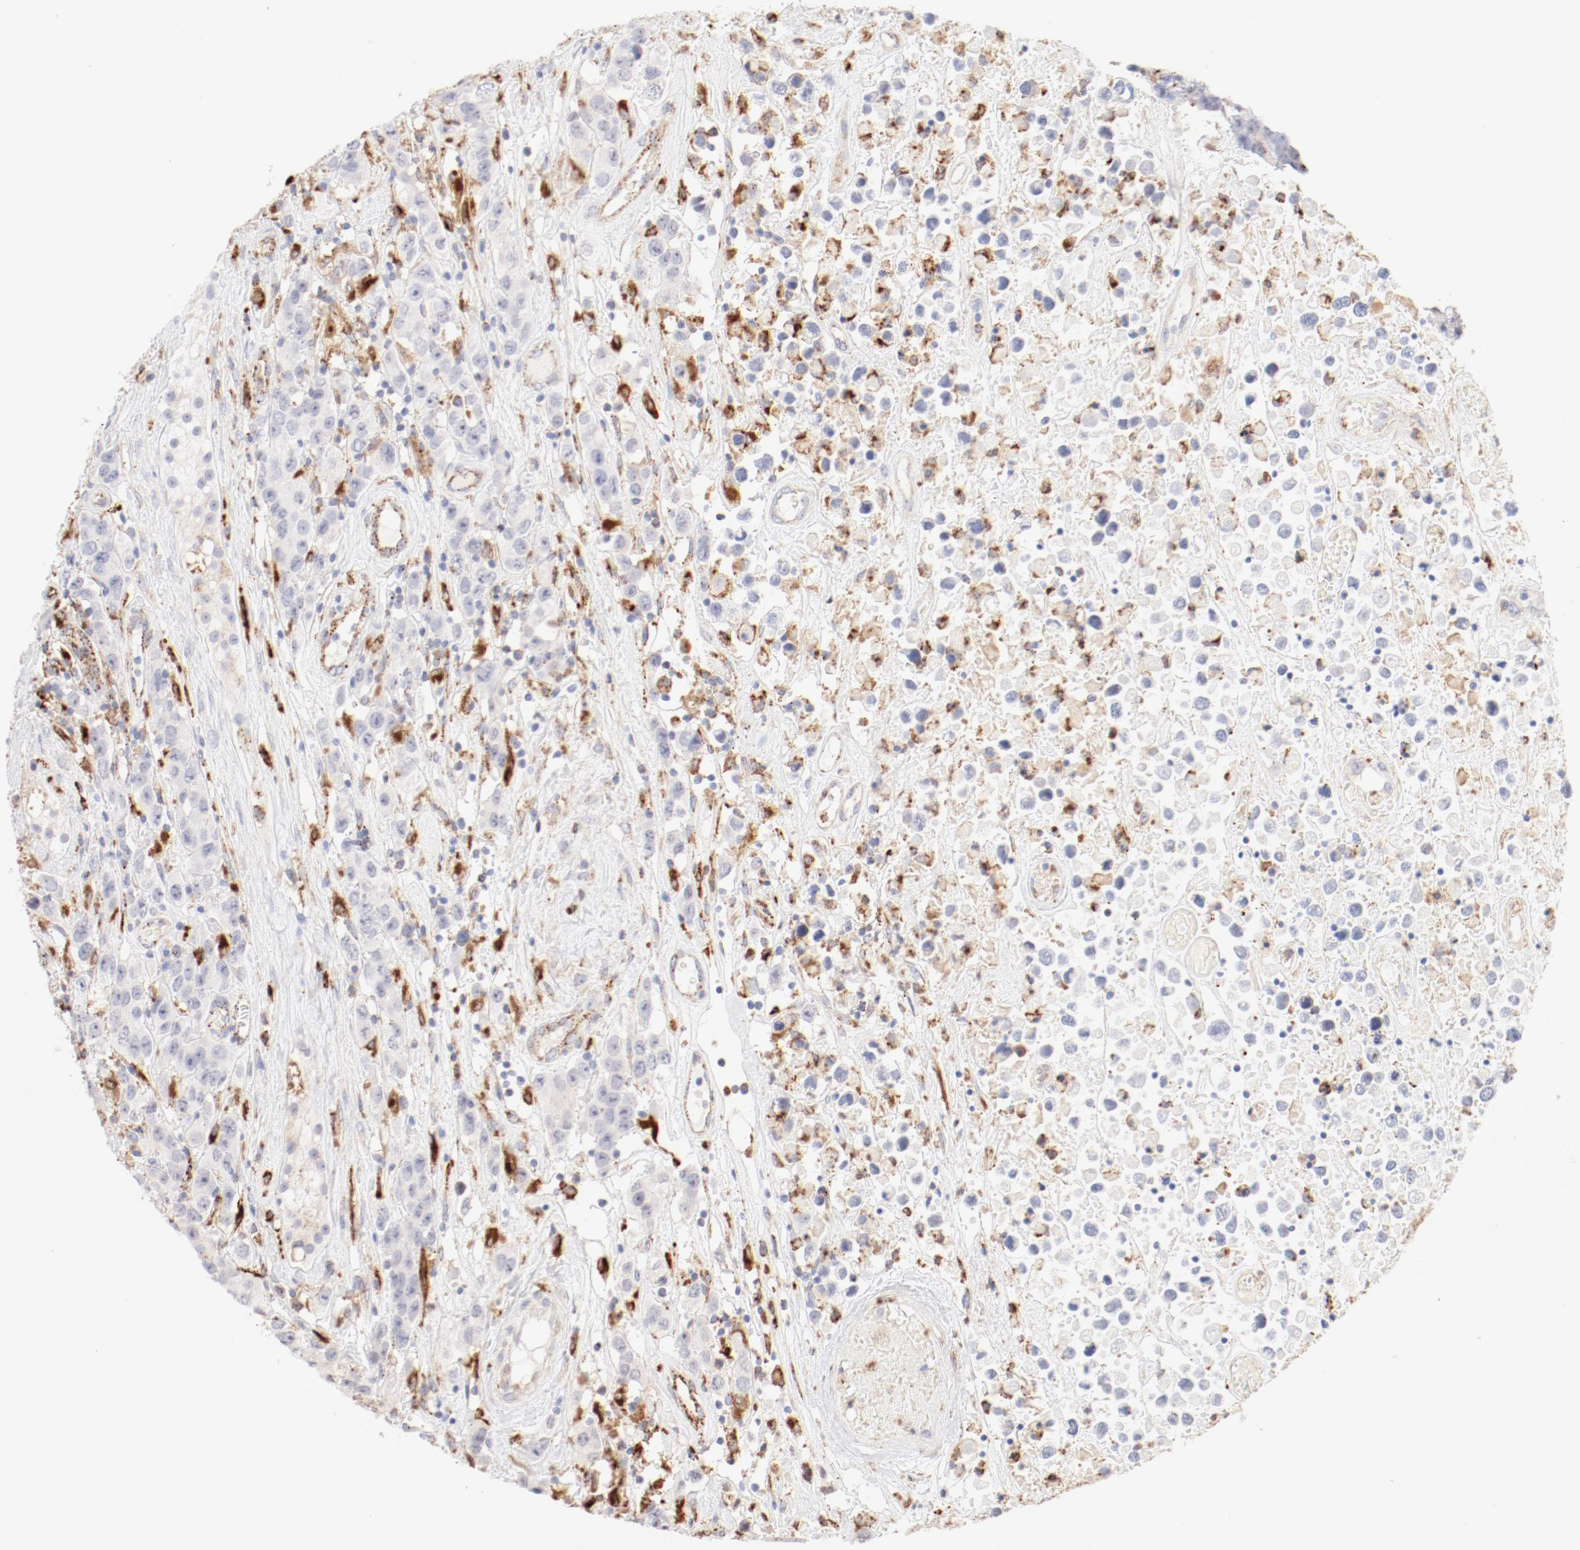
{"staining": {"intensity": "negative", "quantity": "none", "location": "none"}, "tissue": "testis cancer", "cell_type": "Tumor cells", "image_type": "cancer", "snomed": [{"axis": "morphology", "description": "Seminoma, NOS"}, {"axis": "topography", "description": "Testis"}], "caption": "DAB immunohistochemical staining of testis cancer exhibits no significant expression in tumor cells.", "gene": "CTSH", "patient": {"sex": "male", "age": 52}}